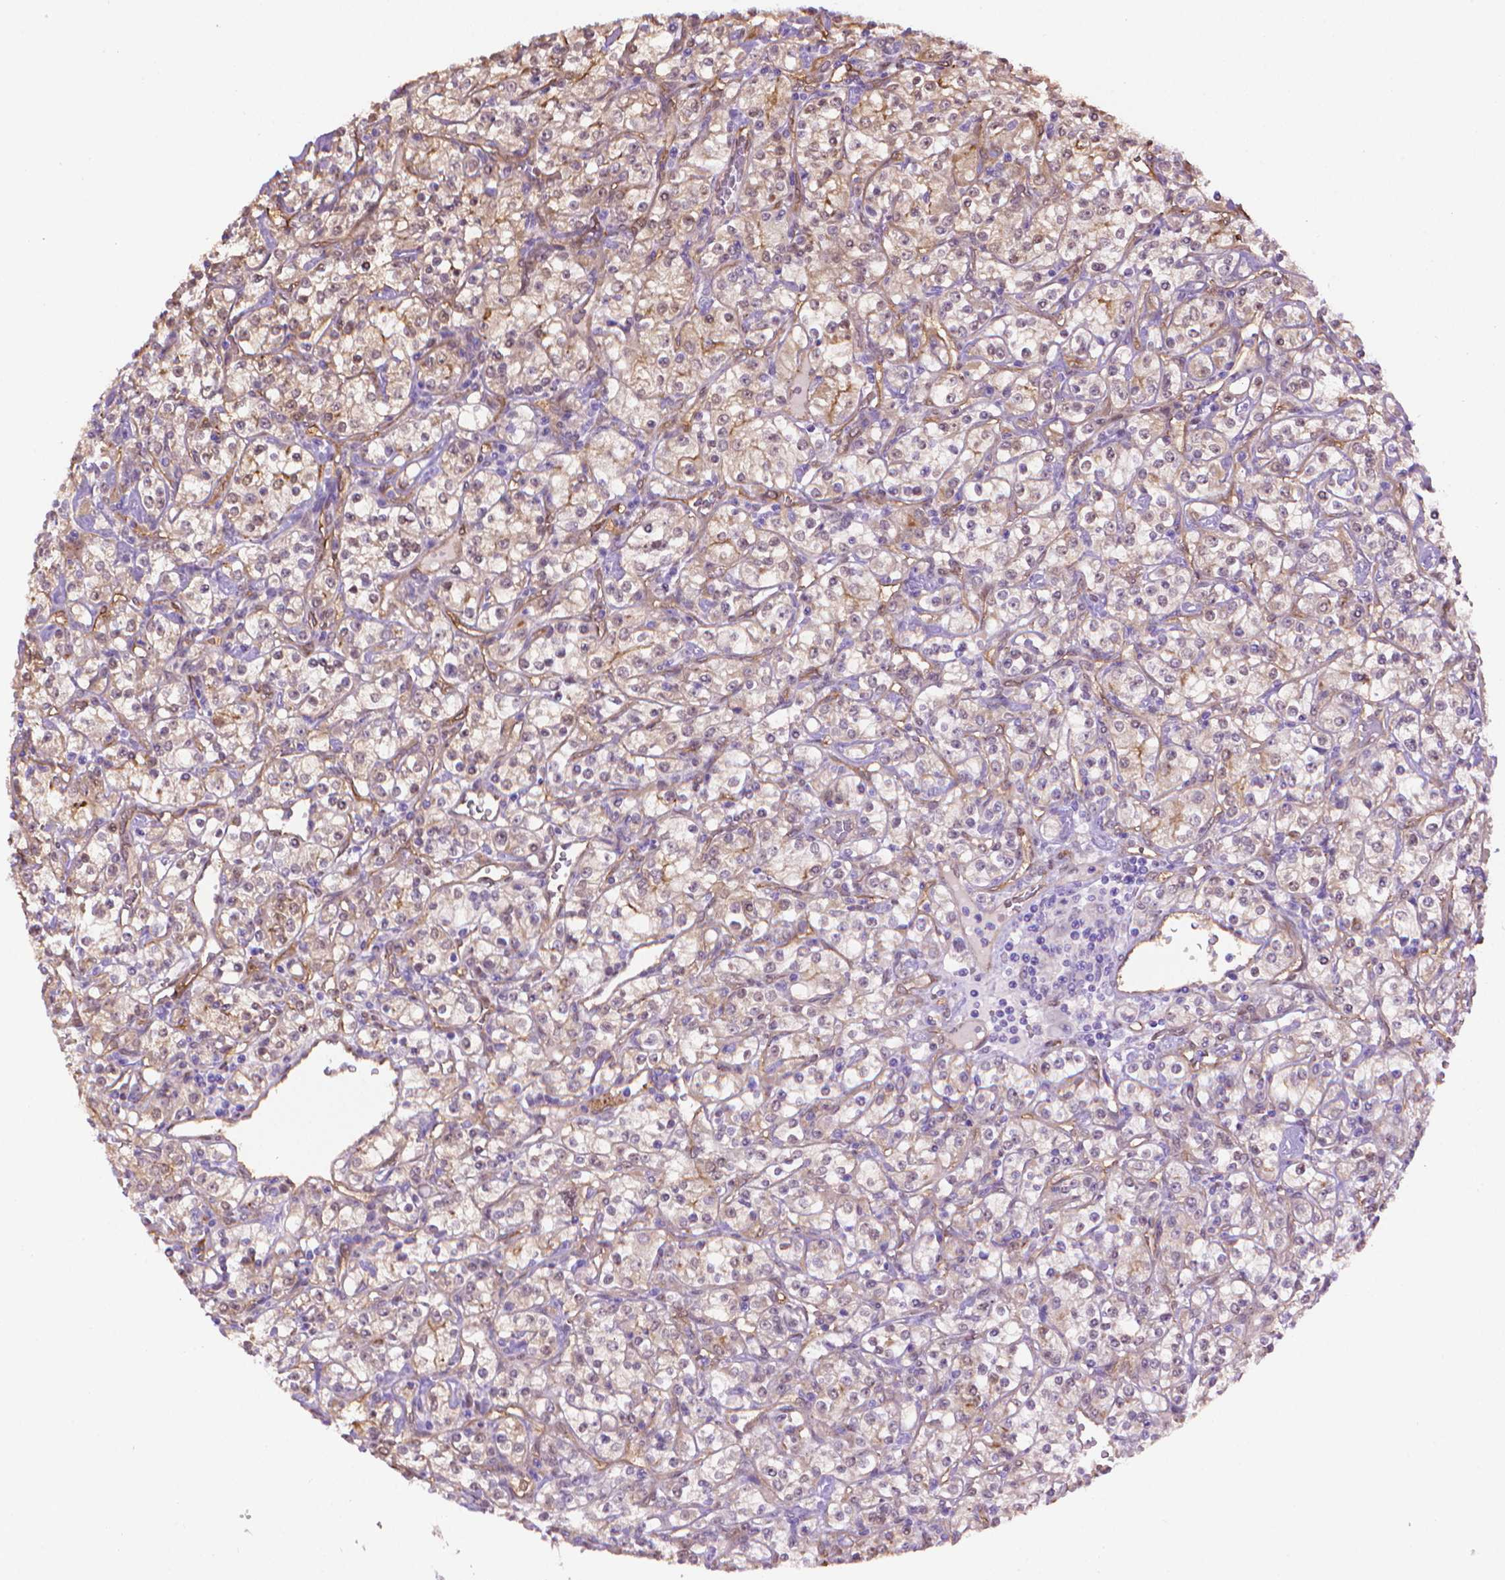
{"staining": {"intensity": "weak", "quantity": "25%-75%", "location": "cytoplasmic/membranous"}, "tissue": "renal cancer", "cell_type": "Tumor cells", "image_type": "cancer", "snomed": [{"axis": "morphology", "description": "Adenocarcinoma, NOS"}, {"axis": "topography", "description": "Kidney"}], "caption": "About 25%-75% of tumor cells in human renal cancer (adenocarcinoma) show weak cytoplasmic/membranous protein staining as visualized by brown immunohistochemical staining.", "gene": "CLIC4", "patient": {"sex": "male", "age": 77}}